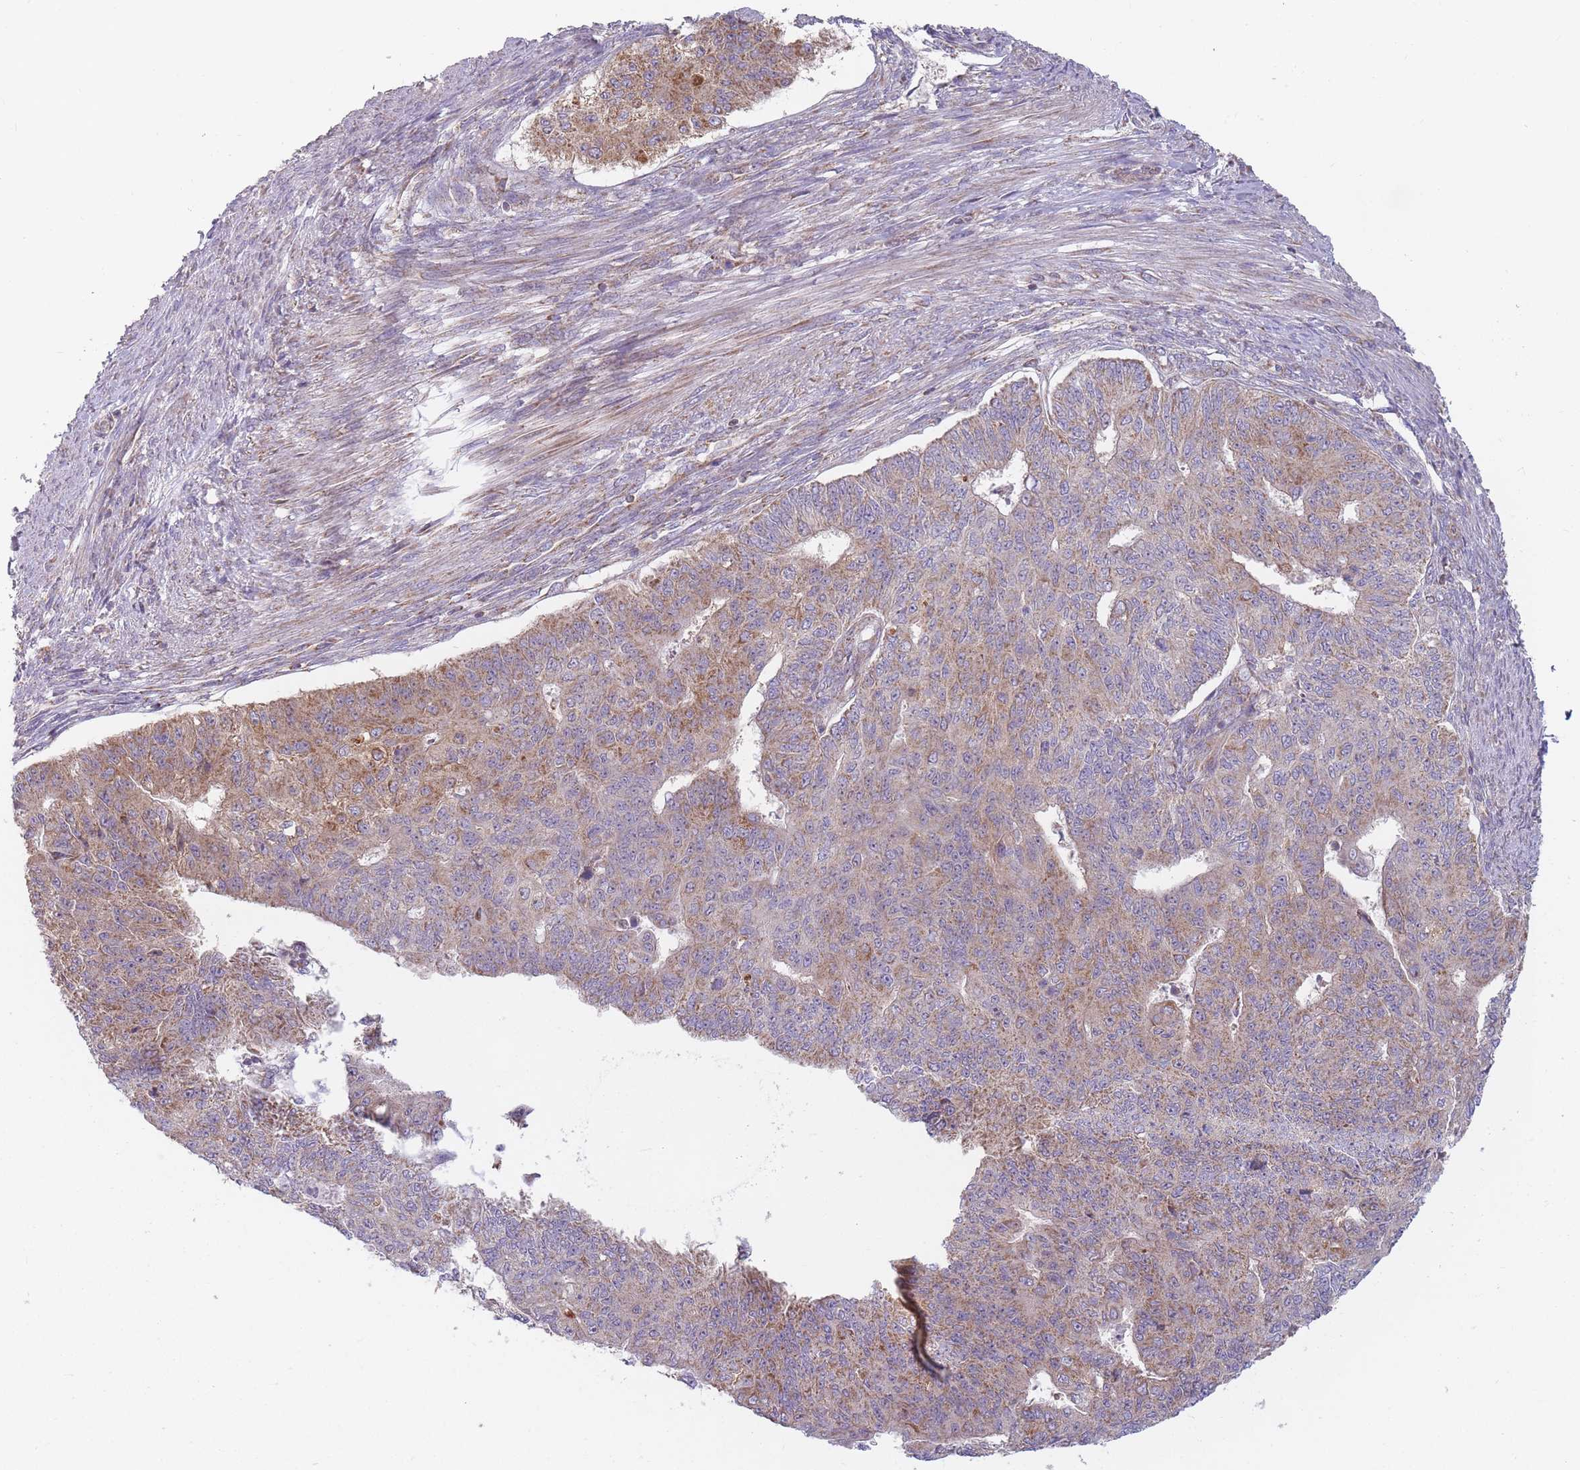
{"staining": {"intensity": "moderate", "quantity": "25%-75%", "location": "cytoplasmic/membranous"}, "tissue": "endometrial cancer", "cell_type": "Tumor cells", "image_type": "cancer", "snomed": [{"axis": "morphology", "description": "Adenocarcinoma, NOS"}, {"axis": "topography", "description": "Endometrium"}], "caption": "A high-resolution image shows immunohistochemistry (IHC) staining of endometrial adenocarcinoma, which displays moderate cytoplasmic/membranous positivity in about 25%-75% of tumor cells. Using DAB (brown) and hematoxylin (blue) stains, captured at high magnification using brightfield microscopy.", "gene": "NDUFA9", "patient": {"sex": "female", "age": 32}}